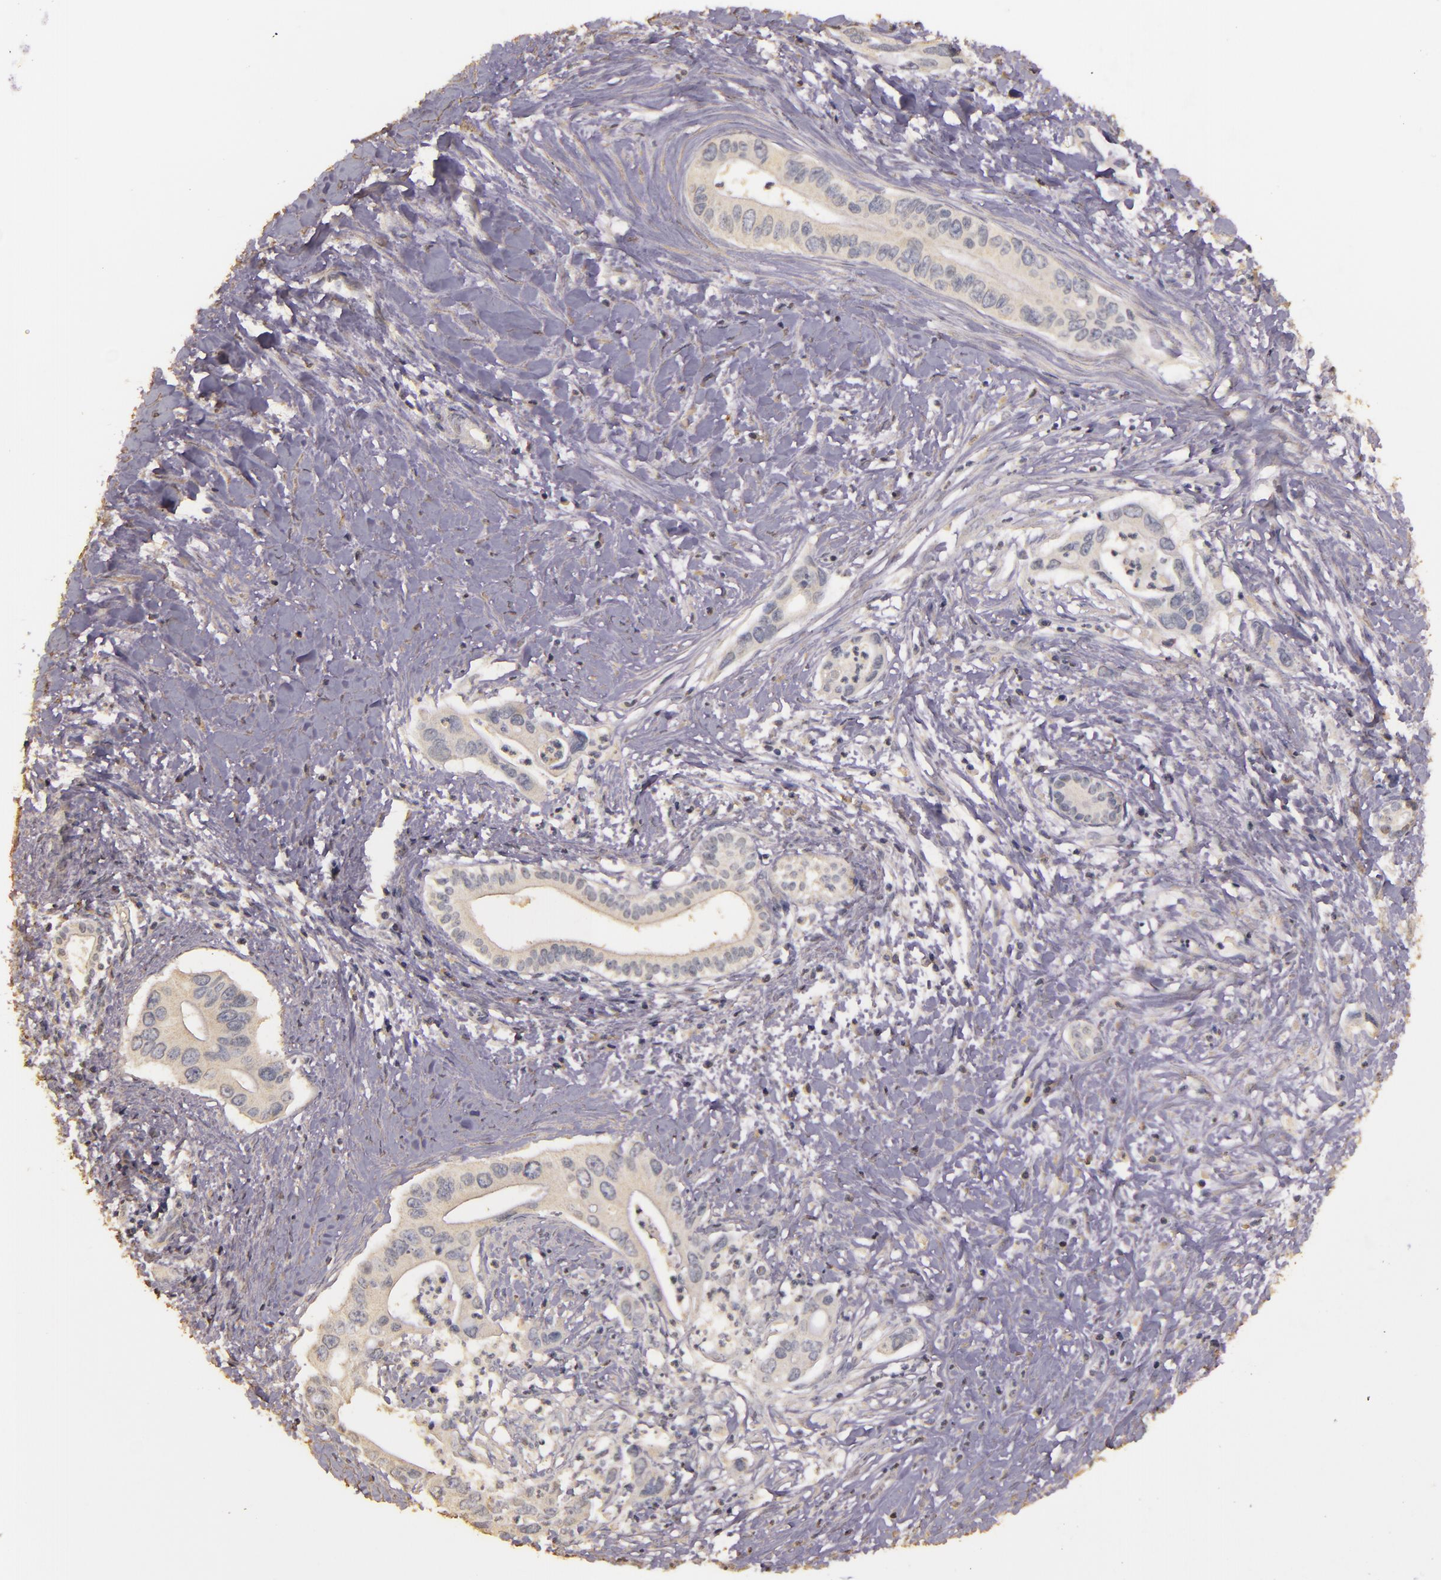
{"staining": {"intensity": "negative", "quantity": "none", "location": "none"}, "tissue": "liver cancer", "cell_type": "Tumor cells", "image_type": "cancer", "snomed": [{"axis": "morphology", "description": "Cholangiocarcinoma"}, {"axis": "topography", "description": "Liver"}], "caption": "Histopathology image shows no protein positivity in tumor cells of liver cancer (cholangiocarcinoma) tissue.", "gene": "BCL2L13", "patient": {"sex": "female", "age": 65}}